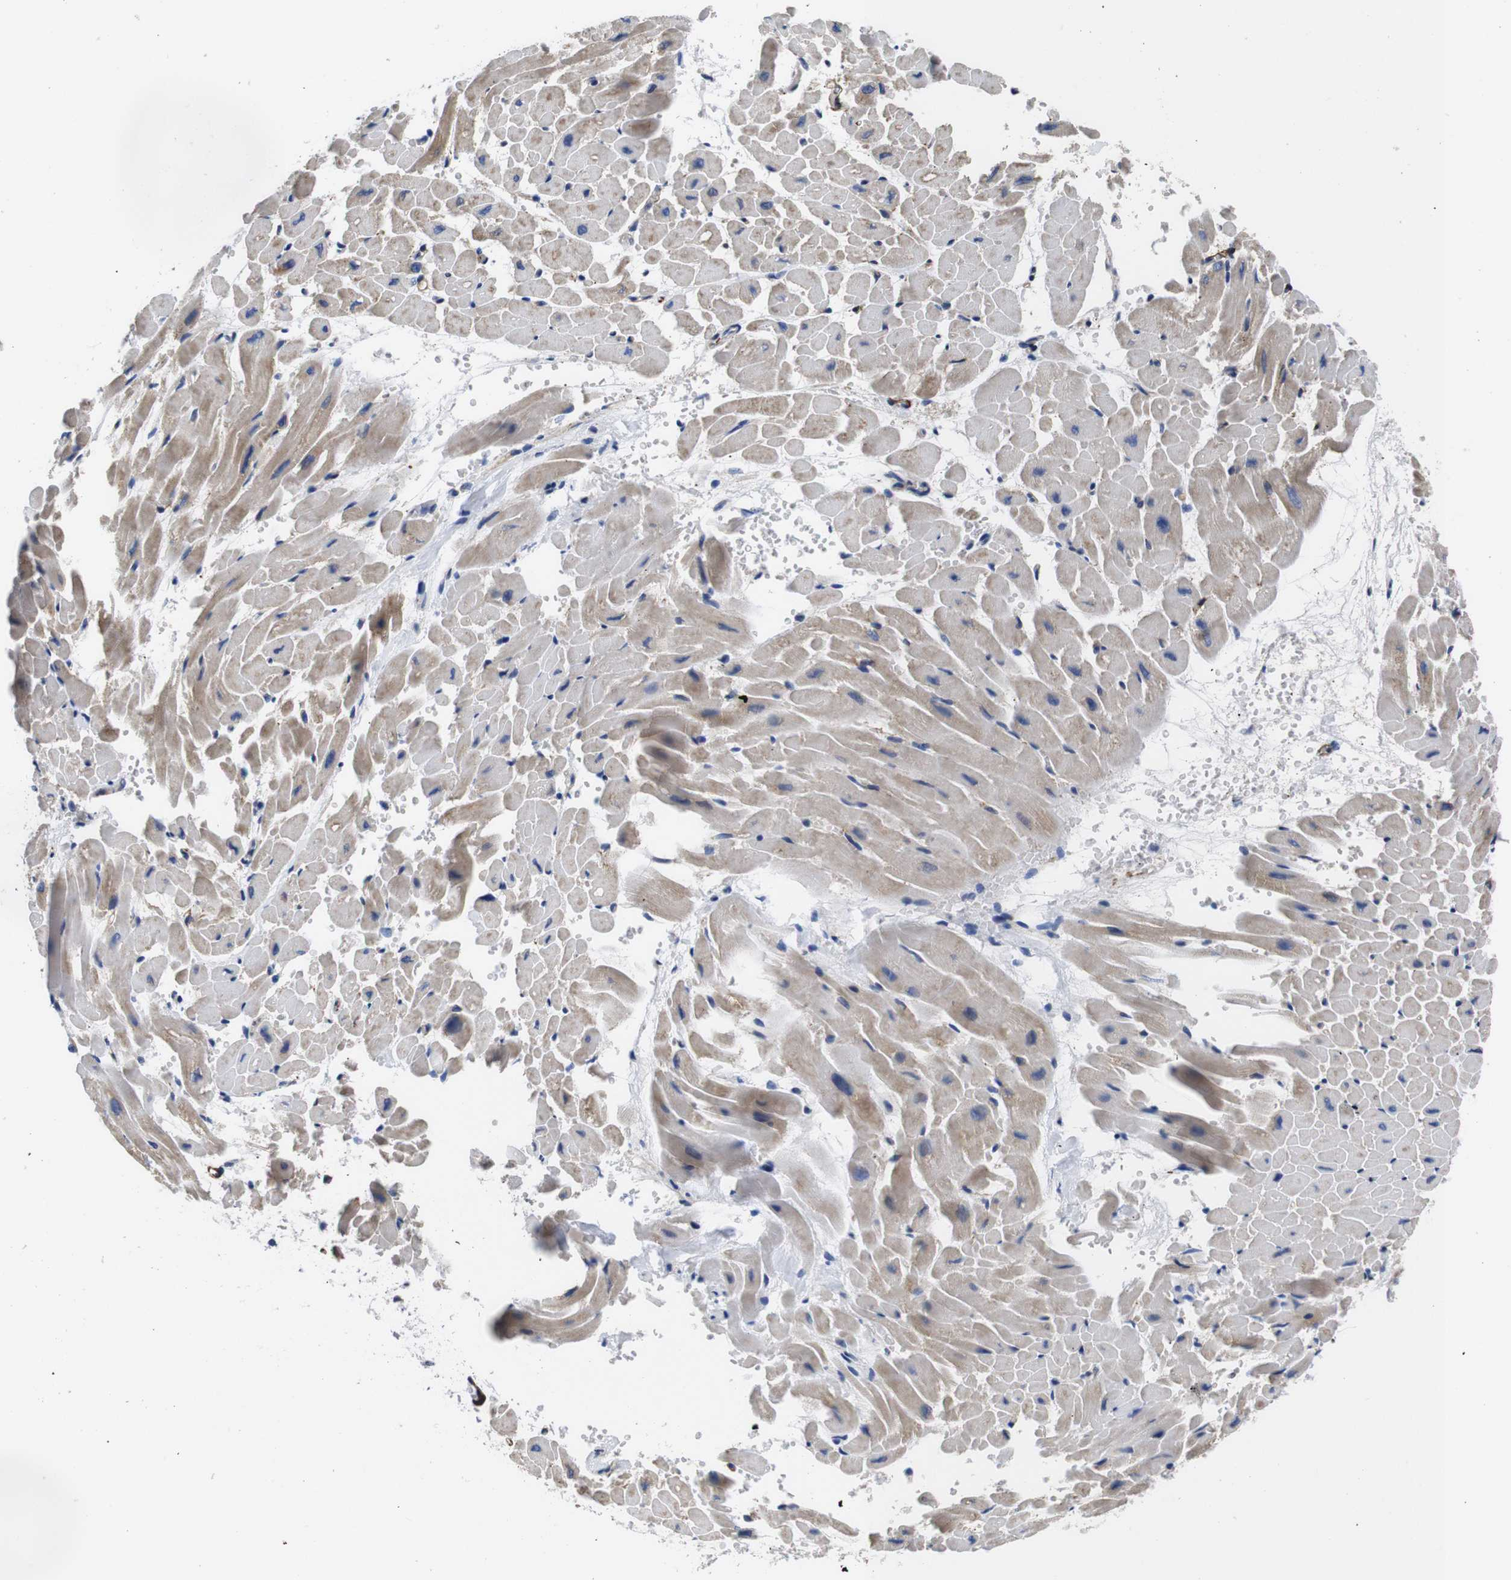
{"staining": {"intensity": "weak", "quantity": ">75%", "location": "cytoplasmic/membranous"}, "tissue": "heart muscle", "cell_type": "Cardiomyocytes", "image_type": "normal", "snomed": [{"axis": "morphology", "description": "Normal tissue, NOS"}, {"axis": "topography", "description": "Heart"}], "caption": "Cardiomyocytes display low levels of weak cytoplasmic/membranous positivity in approximately >75% of cells in normal heart muscle. Nuclei are stained in blue.", "gene": "WNT10A", "patient": {"sex": "male", "age": 45}}